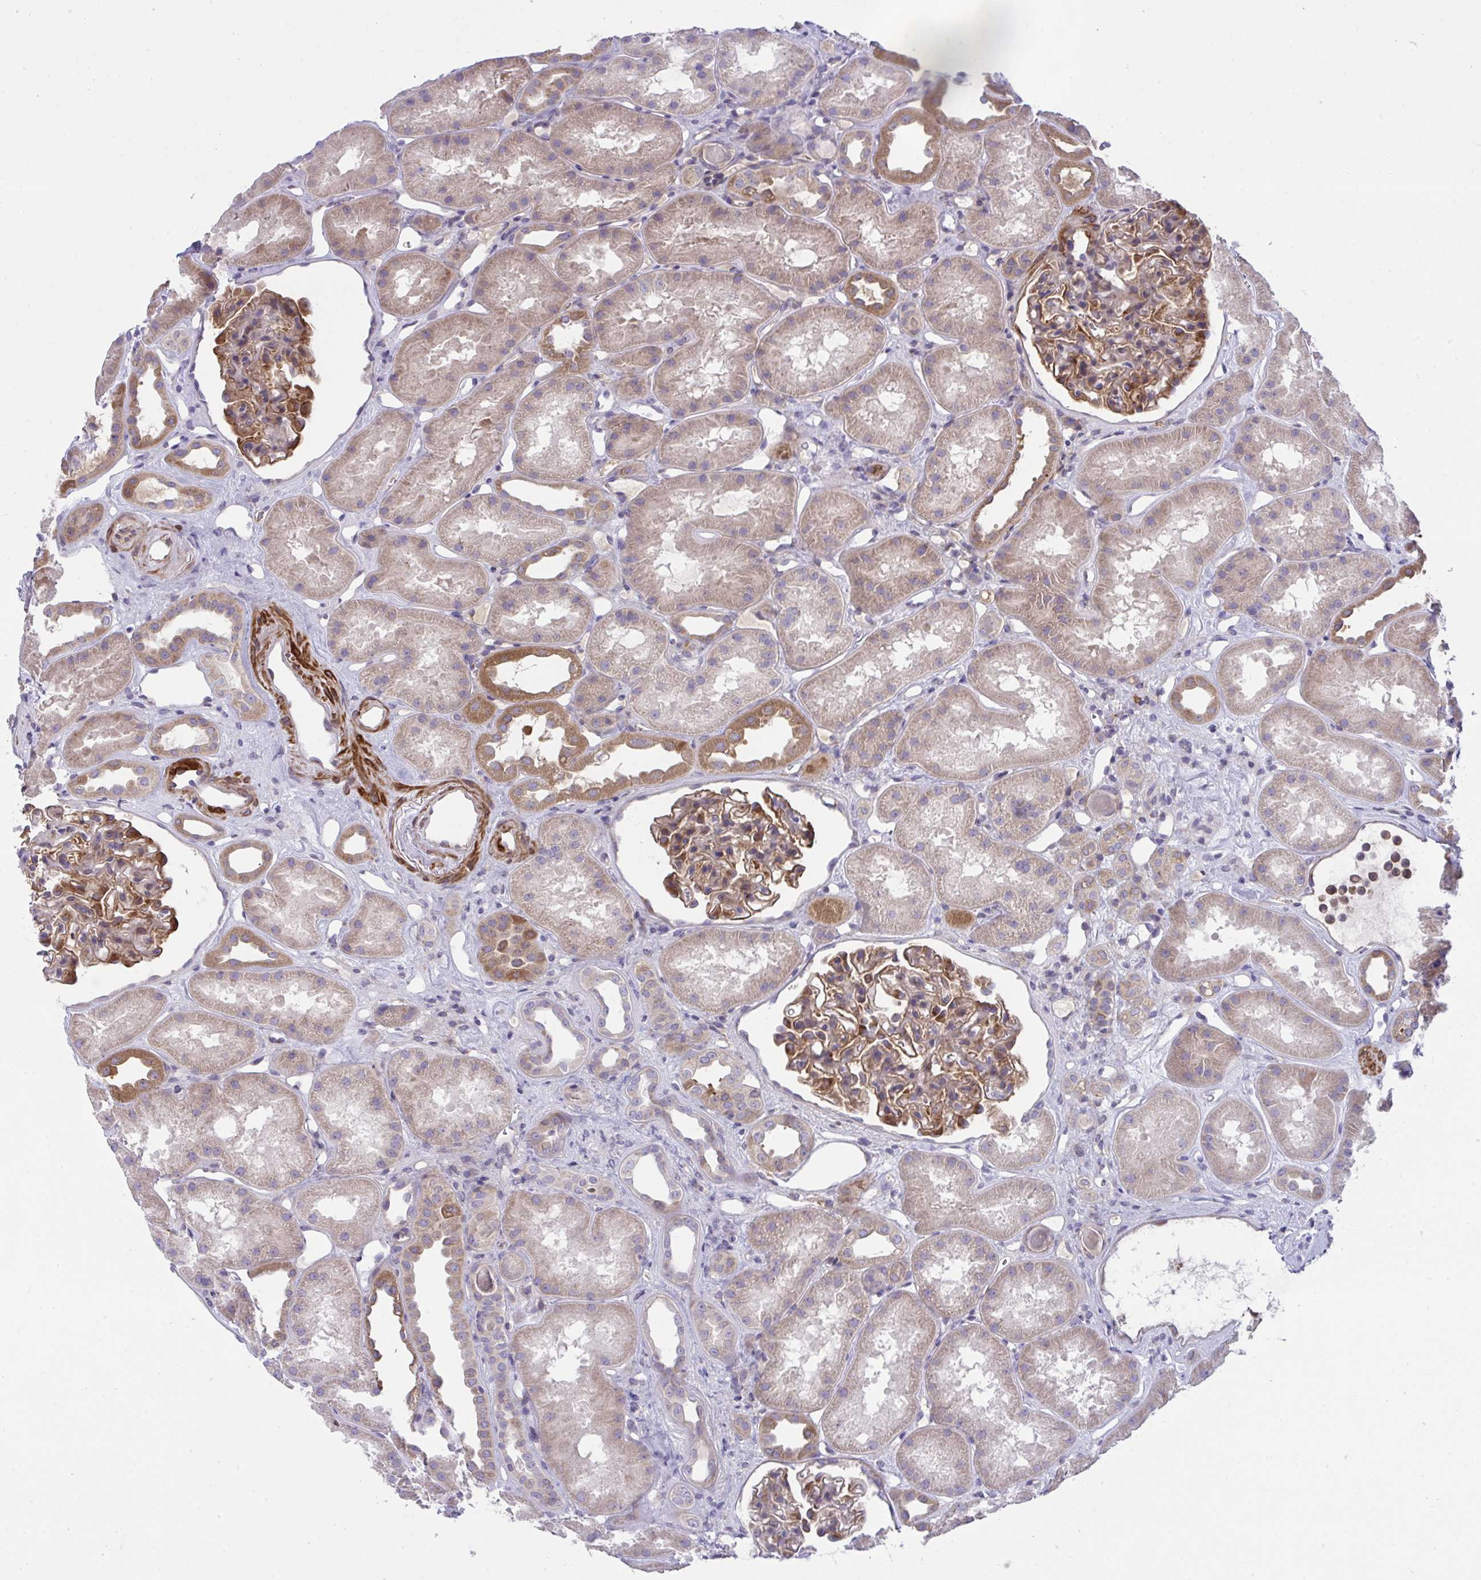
{"staining": {"intensity": "moderate", "quantity": "25%-75%", "location": "cytoplasmic/membranous"}, "tissue": "kidney", "cell_type": "Cells in glomeruli", "image_type": "normal", "snomed": [{"axis": "morphology", "description": "Normal tissue, NOS"}, {"axis": "topography", "description": "Kidney"}], "caption": "This is an image of immunohistochemistry (IHC) staining of unremarkable kidney, which shows moderate expression in the cytoplasmic/membranous of cells in glomeruli.", "gene": "PIGZ", "patient": {"sex": "male", "age": 61}}